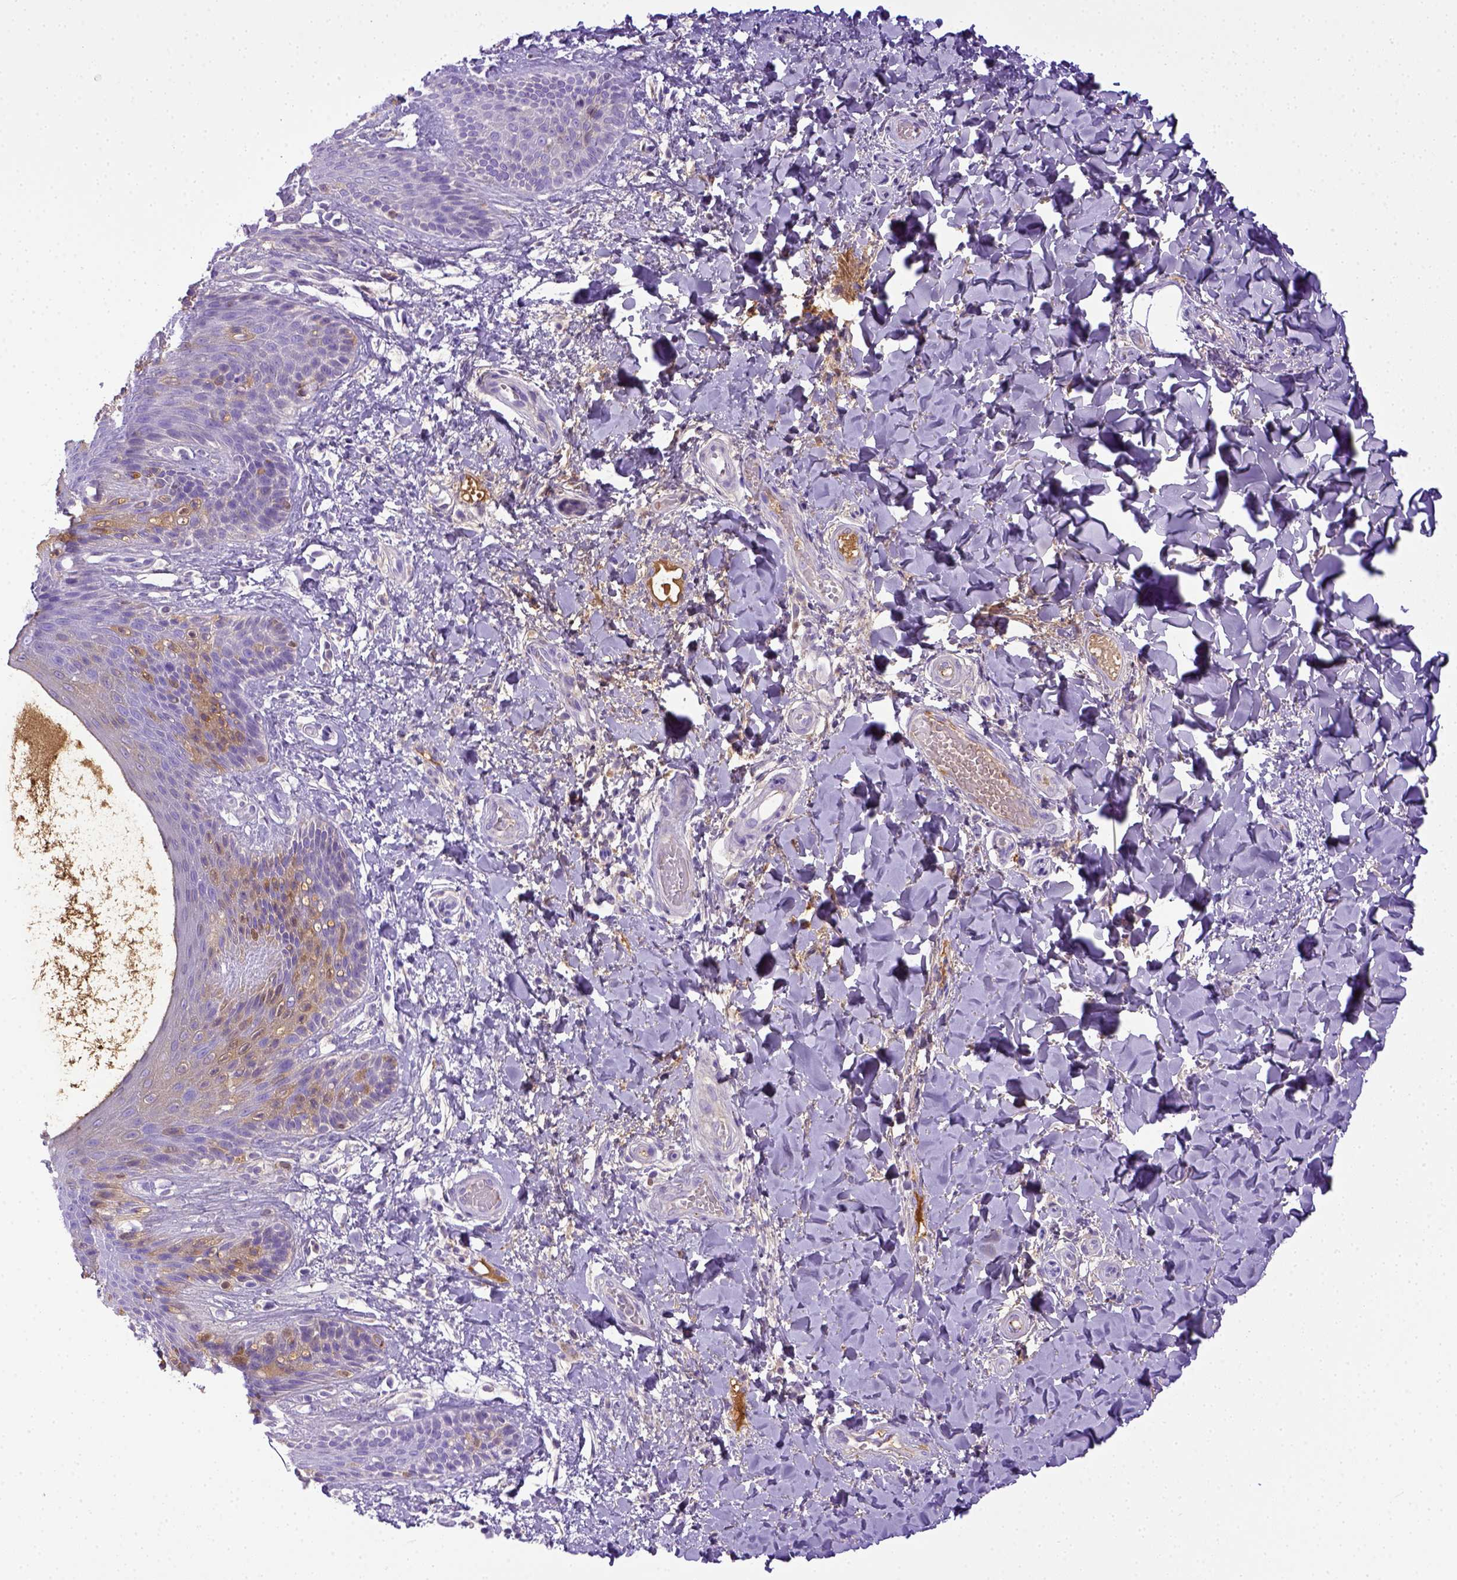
{"staining": {"intensity": "weak", "quantity": "<25%", "location": "cytoplasmic/membranous"}, "tissue": "skin", "cell_type": "Epidermal cells", "image_type": "normal", "snomed": [{"axis": "morphology", "description": "Normal tissue, NOS"}, {"axis": "topography", "description": "Anal"}], "caption": "Epidermal cells show no significant expression in normal skin. The staining is performed using DAB brown chromogen with nuclei counter-stained in using hematoxylin.", "gene": "ITIH4", "patient": {"sex": "male", "age": 36}}